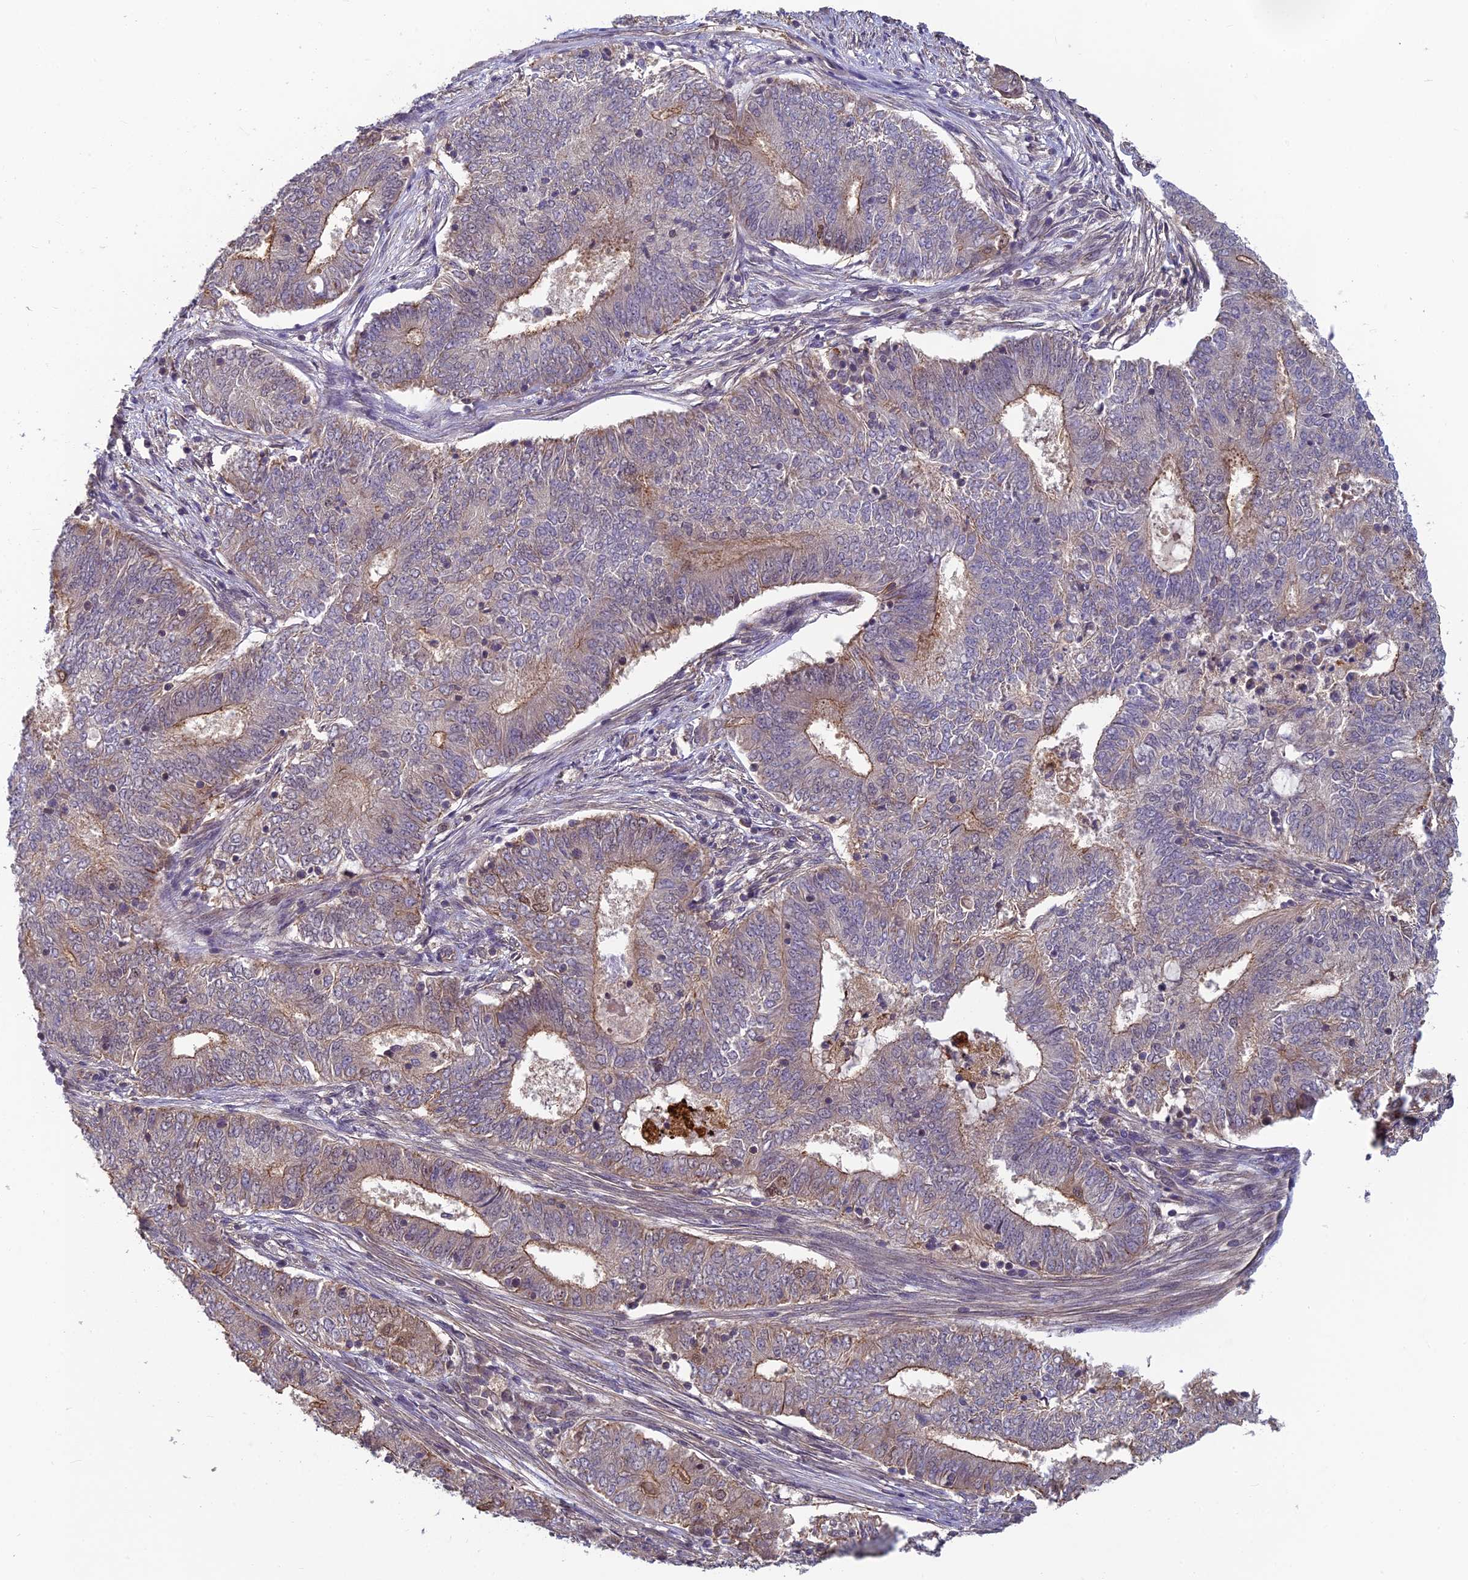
{"staining": {"intensity": "moderate", "quantity": "<25%", "location": "cytoplasmic/membranous"}, "tissue": "endometrial cancer", "cell_type": "Tumor cells", "image_type": "cancer", "snomed": [{"axis": "morphology", "description": "Adenocarcinoma, NOS"}, {"axis": "topography", "description": "Endometrium"}], "caption": "Immunohistochemical staining of human adenocarcinoma (endometrial) exhibits moderate cytoplasmic/membranous protein staining in about <25% of tumor cells.", "gene": "PIKFYVE", "patient": {"sex": "female", "age": 62}}